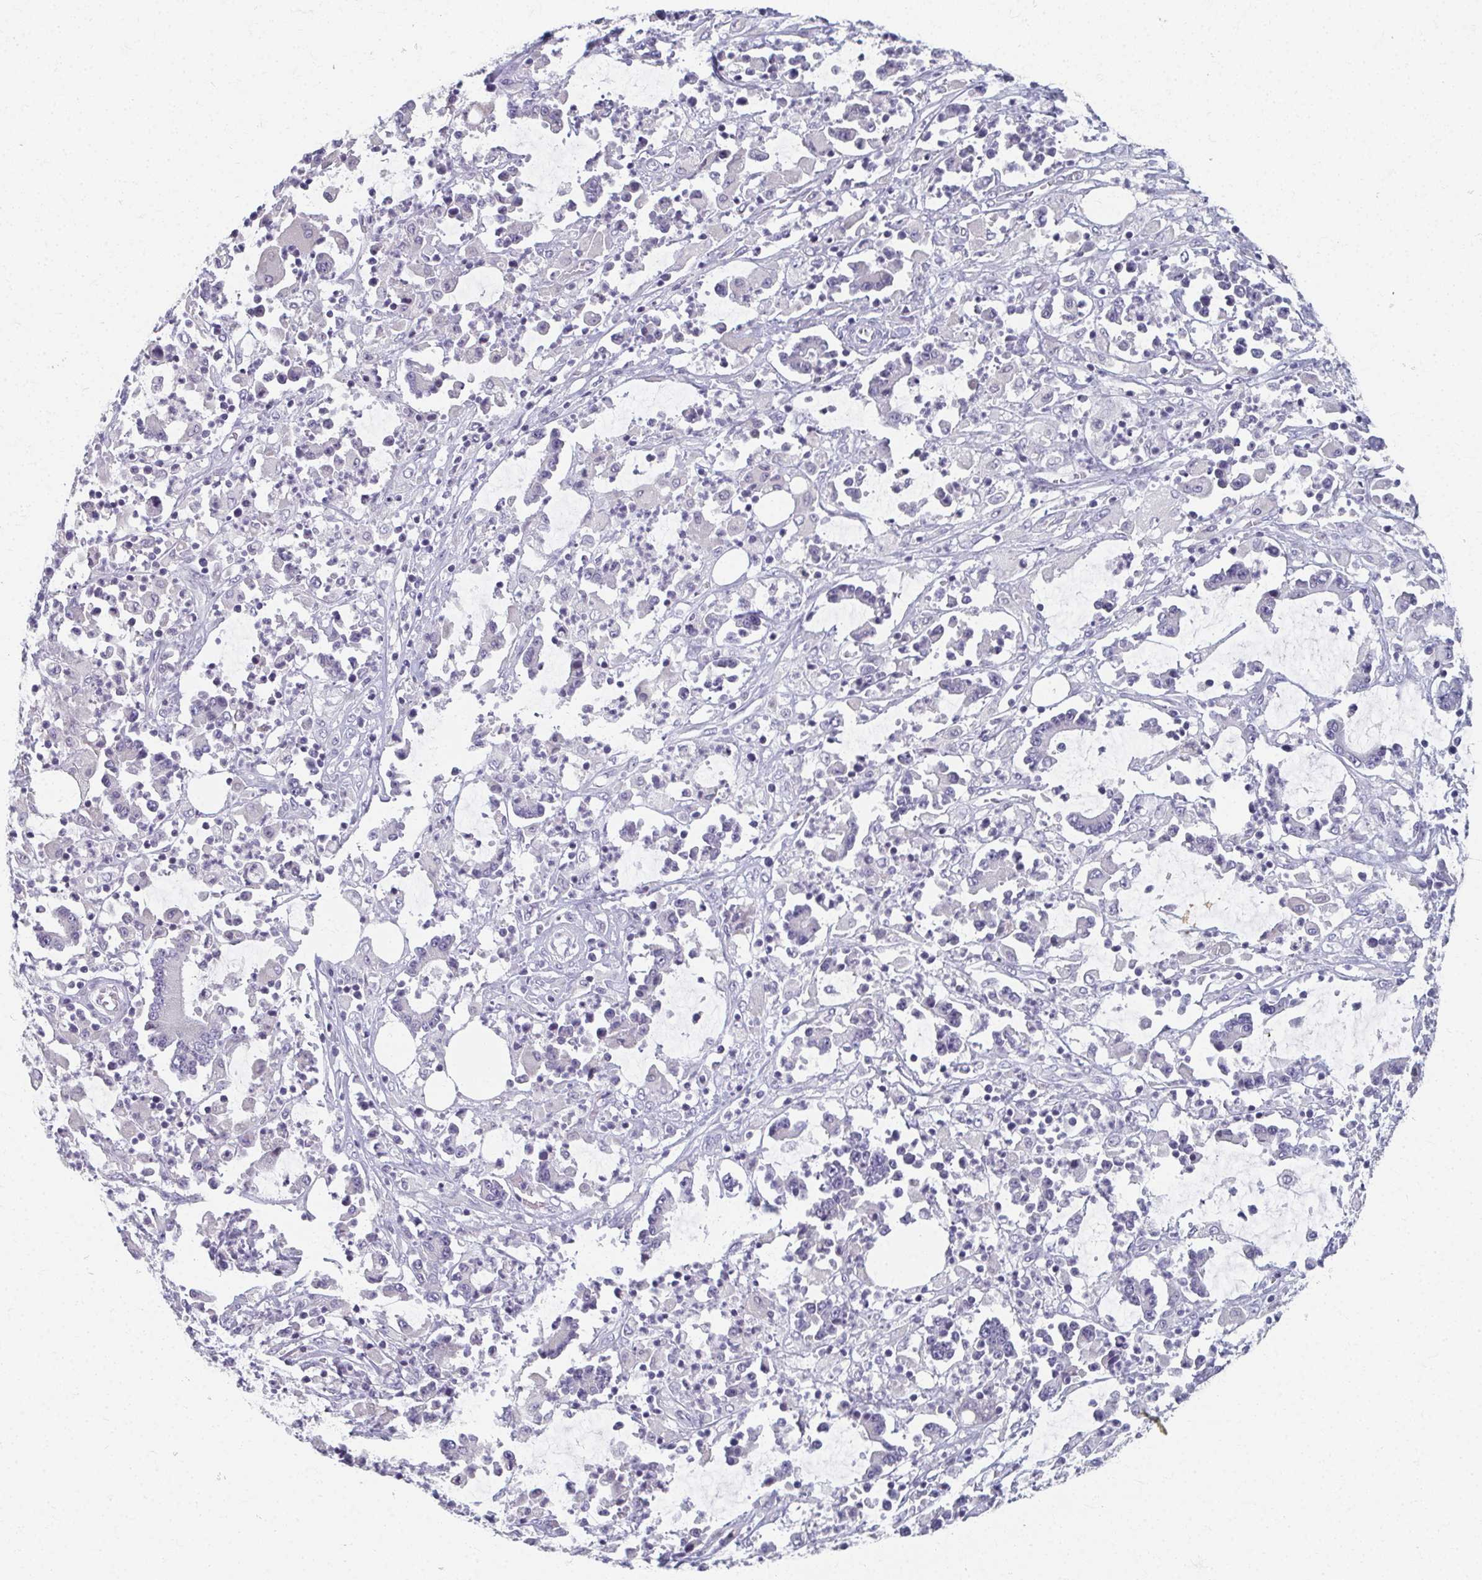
{"staining": {"intensity": "negative", "quantity": "none", "location": "none"}, "tissue": "stomach cancer", "cell_type": "Tumor cells", "image_type": "cancer", "snomed": [{"axis": "morphology", "description": "Adenocarcinoma, NOS"}, {"axis": "topography", "description": "Stomach, upper"}], "caption": "This is an IHC histopathology image of human adenocarcinoma (stomach). There is no staining in tumor cells.", "gene": "CAMKV", "patient": {"sex": "male", "age": 68}}